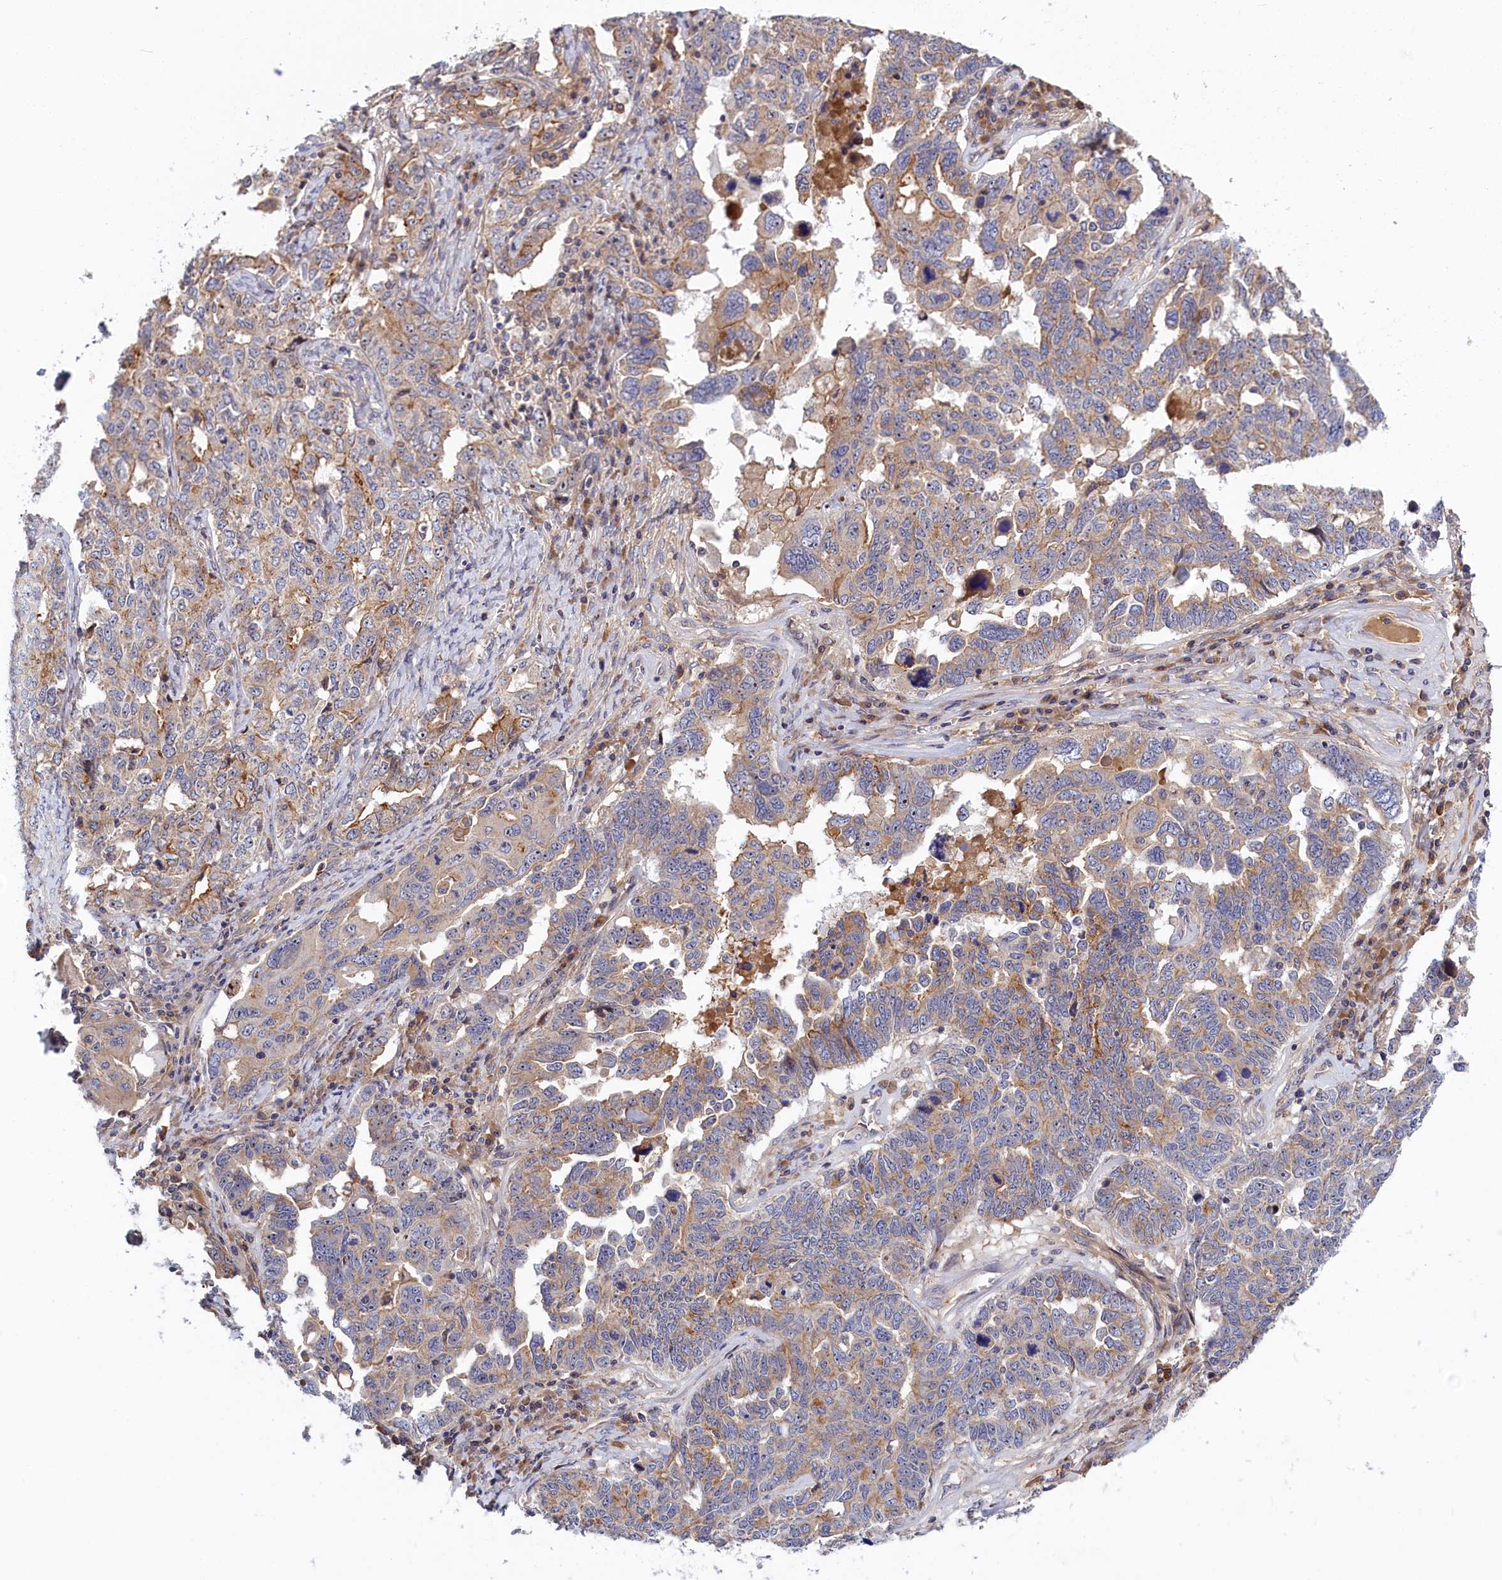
{"staining": {"intensity": "moderate", "quantity": "25%-75%", "location": "cytoplasmic/membranous"}, "tissue": "ovarian cancer", "cell_type": "Tumor cells", "image_type": "cancer", "snomed": [{"axis": "morphology", "description": "Carcinoma, endometroid"}, {"axis": "topography", "description": "Ovary"}], "caption": "Ovarian endometroid carcinoma stained with a protein marker displays moderate staining in tumor cells.", "gene": "CRACD", "patient": {"sex": "female", "age": 62}}